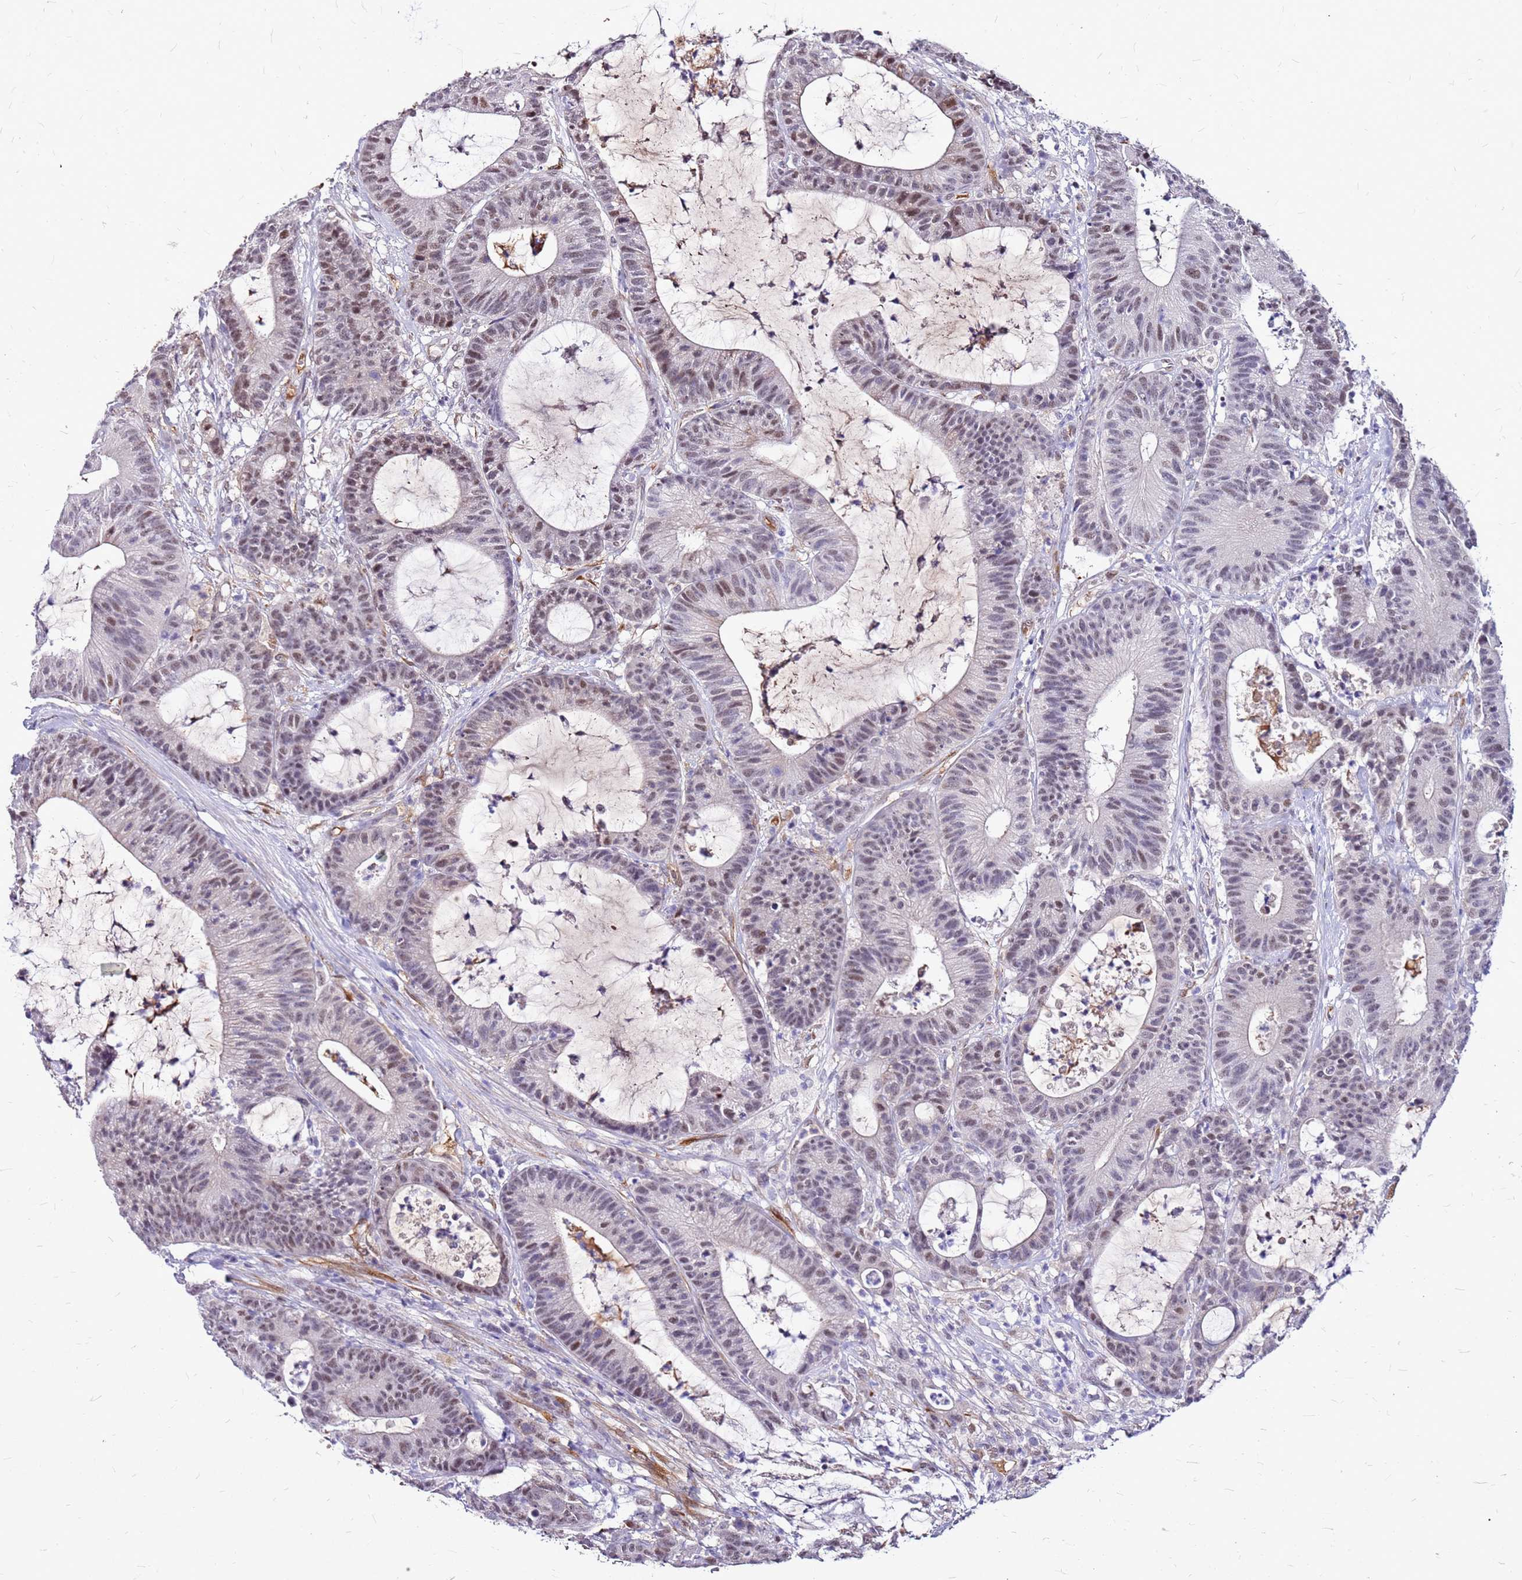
{"staining": {"intensity": "moderate", "quantity": "25%-75%", "location": "nuclear"}, "tissue": "colorectal cancer", "cell_type": "Tumor cells", "image_type": "cancer", "snomed": [{"axis": "morphology", "description": "Adenocarcinoma, NOS"}, {"axis": "topography", "description": "Colon"}], "caption": "A histopathology image of human adenocarcinoma (colorectal) stained for a protein displays moderate nuclear brown staining in tumor cells.", "gene": "ALDH1A3", "patient": {"sex": "female", "age": 84}}